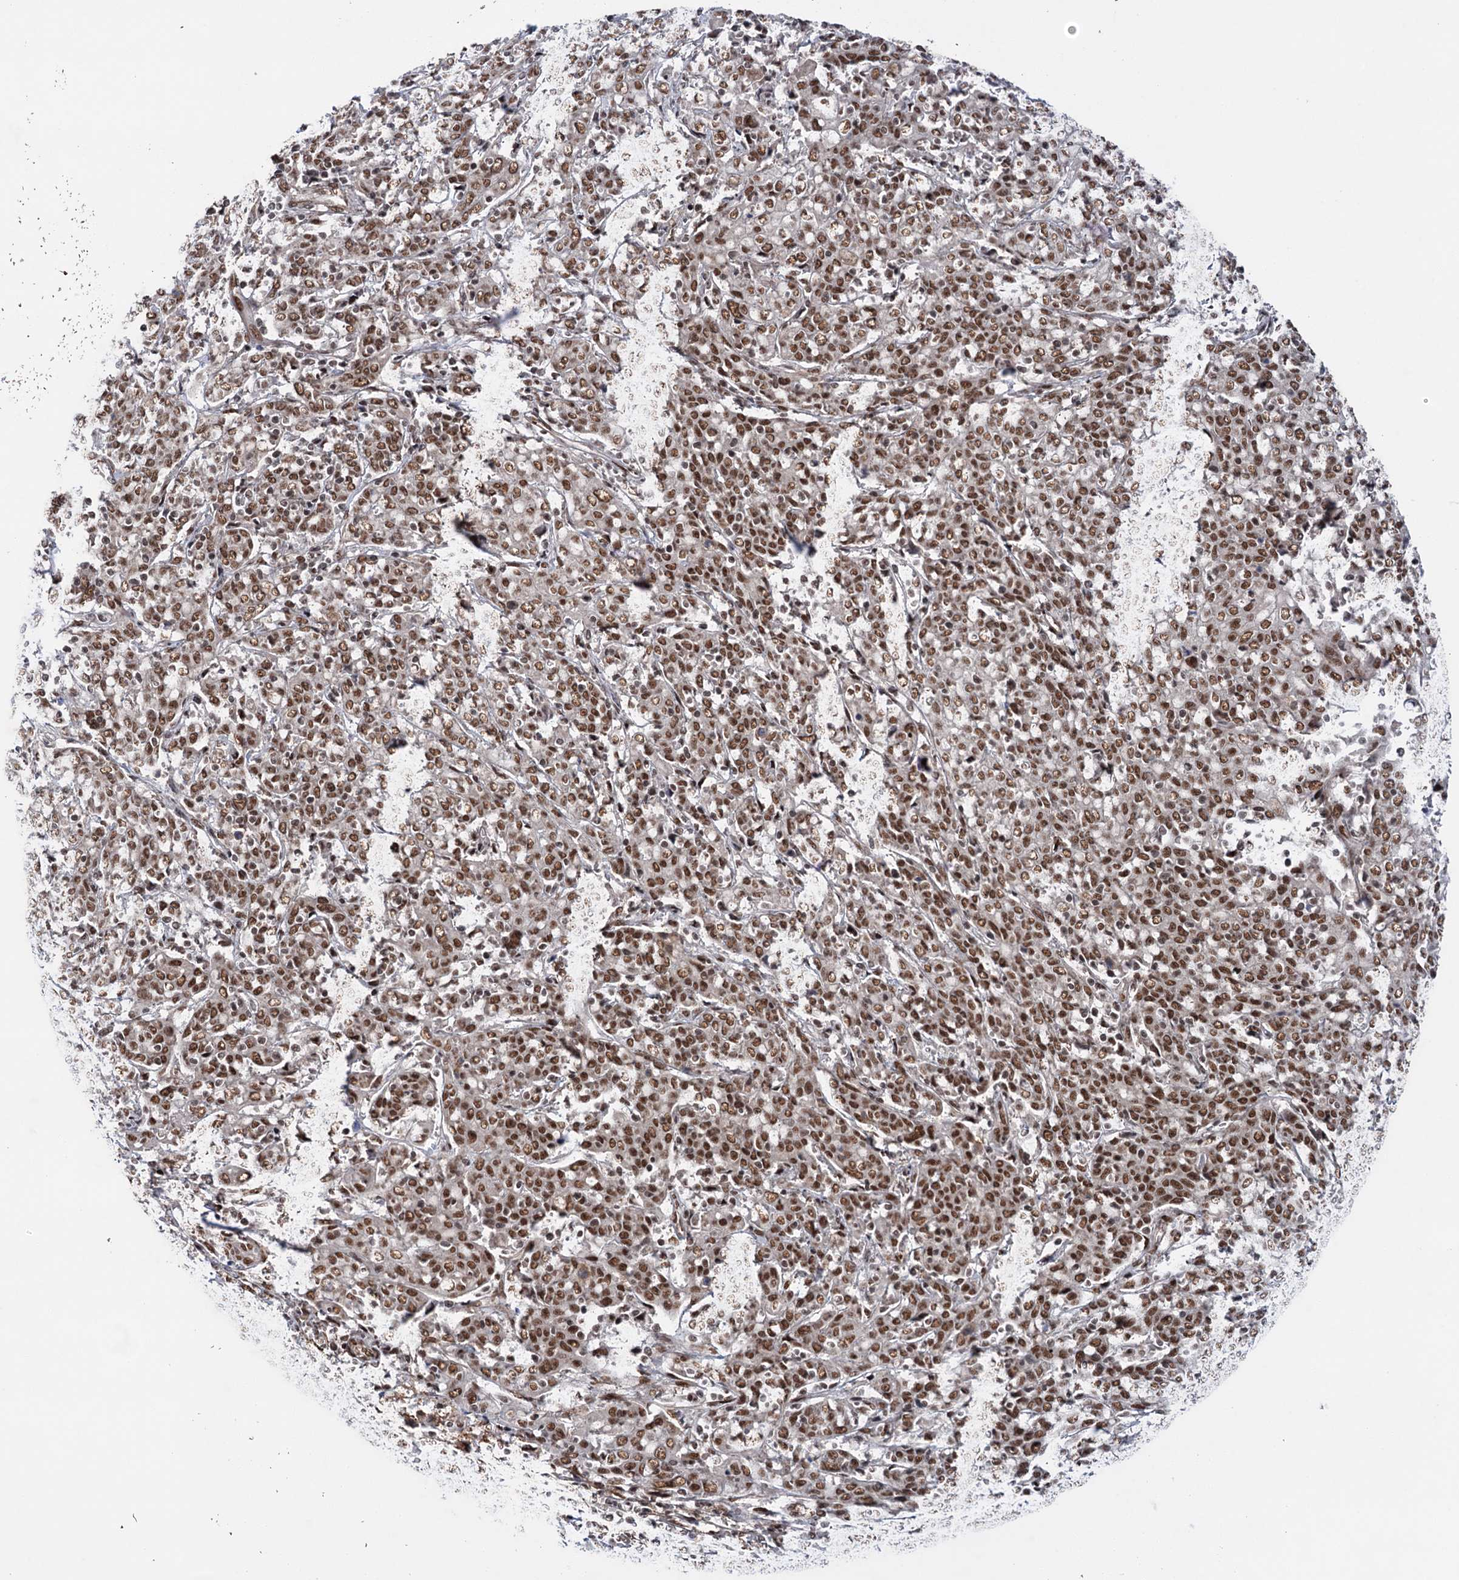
{"staining": {"intensity": "strong", "quantity": ">75%", "location": "nuclear"}, "tissue": "cervical cancer", "cell_type": "Tumor cells", "image_type": "cancer", "snomed": [{"axis": "morphology", "description": "Squamous cell carcinoma, NOS"}, {"axis": "topography", "description": "Cervix"}], "caption": "Immunohistochemistry histopathology image of neoplastic tissue: human squamous cell carcinoma (cervical) stained using immunohistochemistry (IHC) exhibits high levels of strong protein expression localized specifically in the nuclear of tumor cells, appearing as a nuclear brown color.", "gene": "MAML1", "patient": {"sex": "female", "age": 67}}